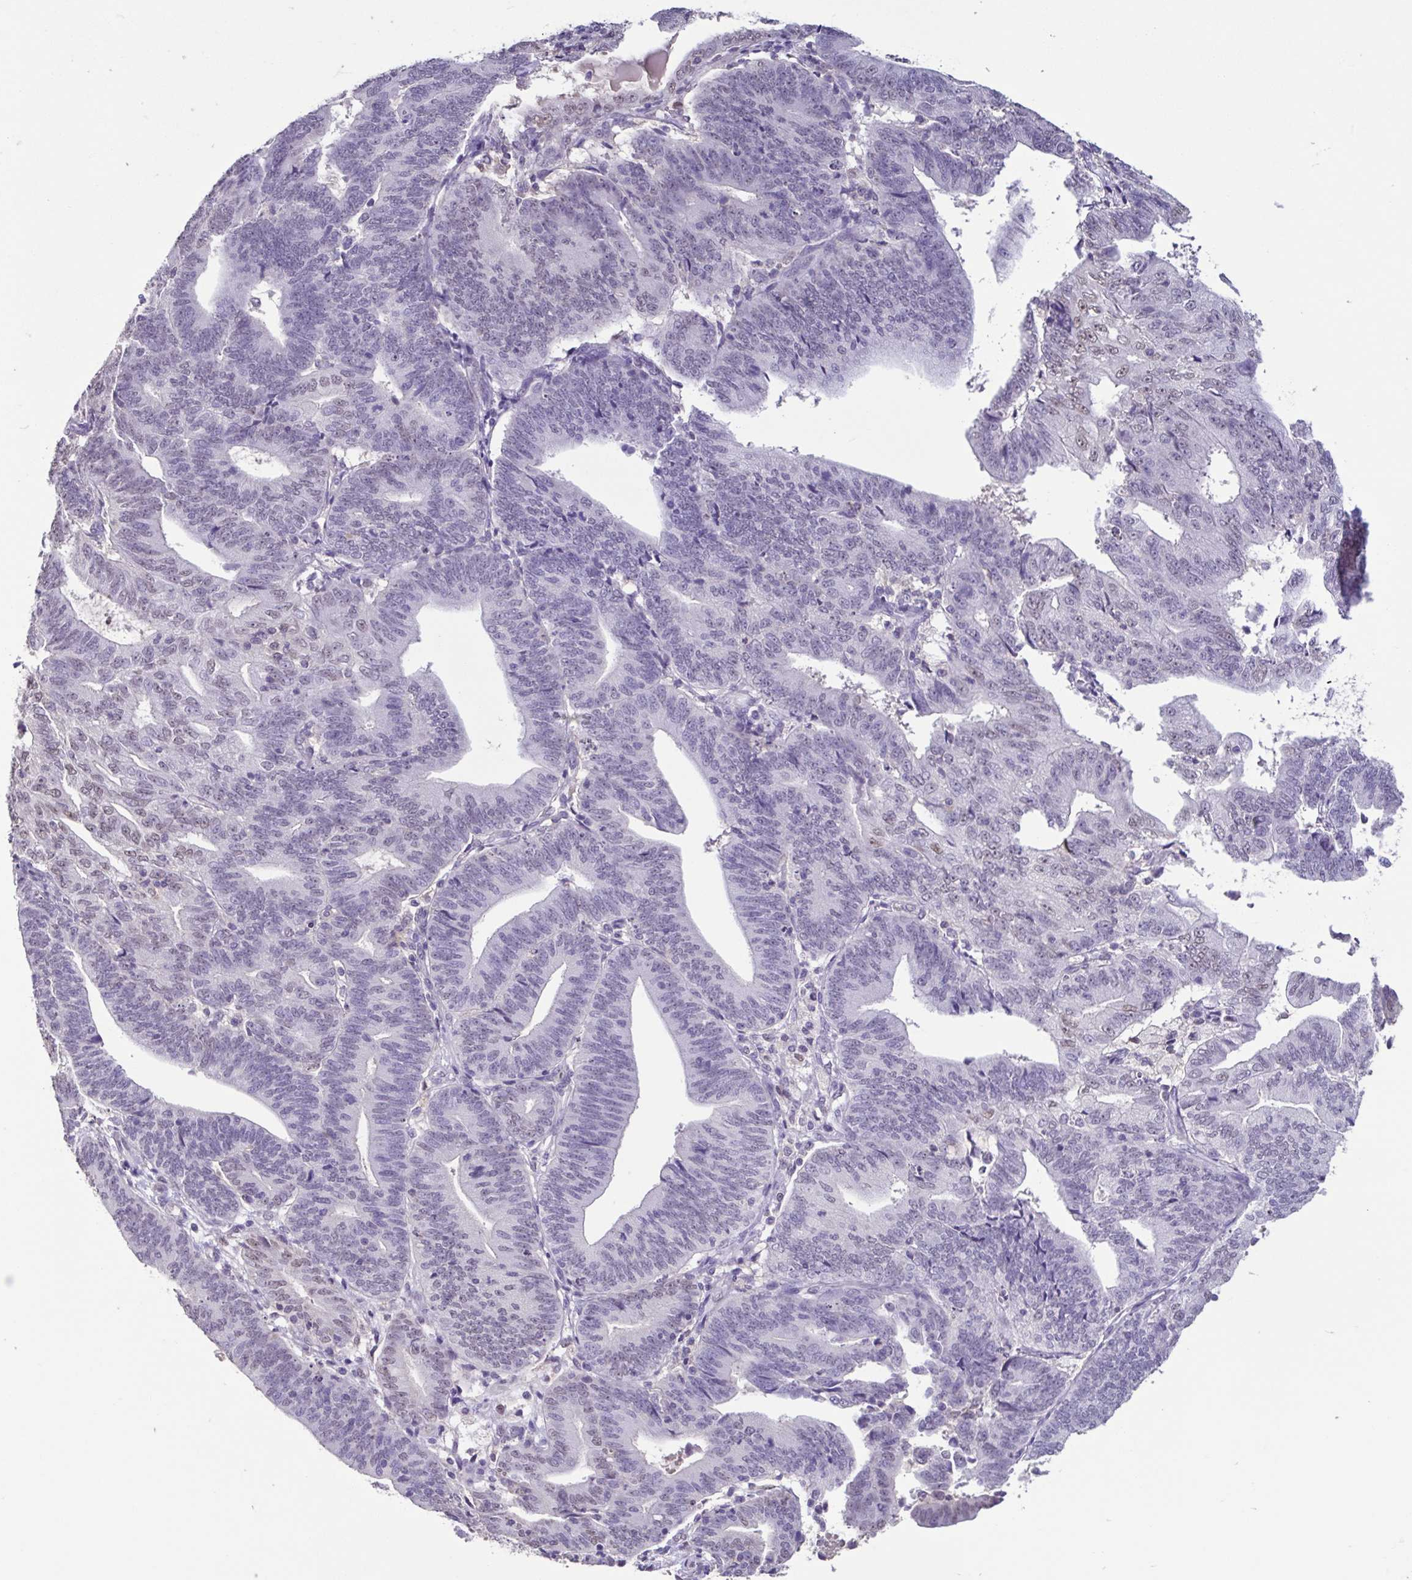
{"staining": {"intensity": "negative", "quantity": "none", "location": "none"}, "tissue": "endometrial cancer", "cell_type": "Tumor cells", "image_type": "cancer", "snomed": [{"axis": "morphology", "description": "Adenocarcinoma, NOS"}, {"axis": "topography", "description": "Endometrium"}], "caption": "There is no significant expression in tumor cells of endometrial cancer.", "gene": "ACTRT3", "patient": {"sex": "female", "age": 70}}